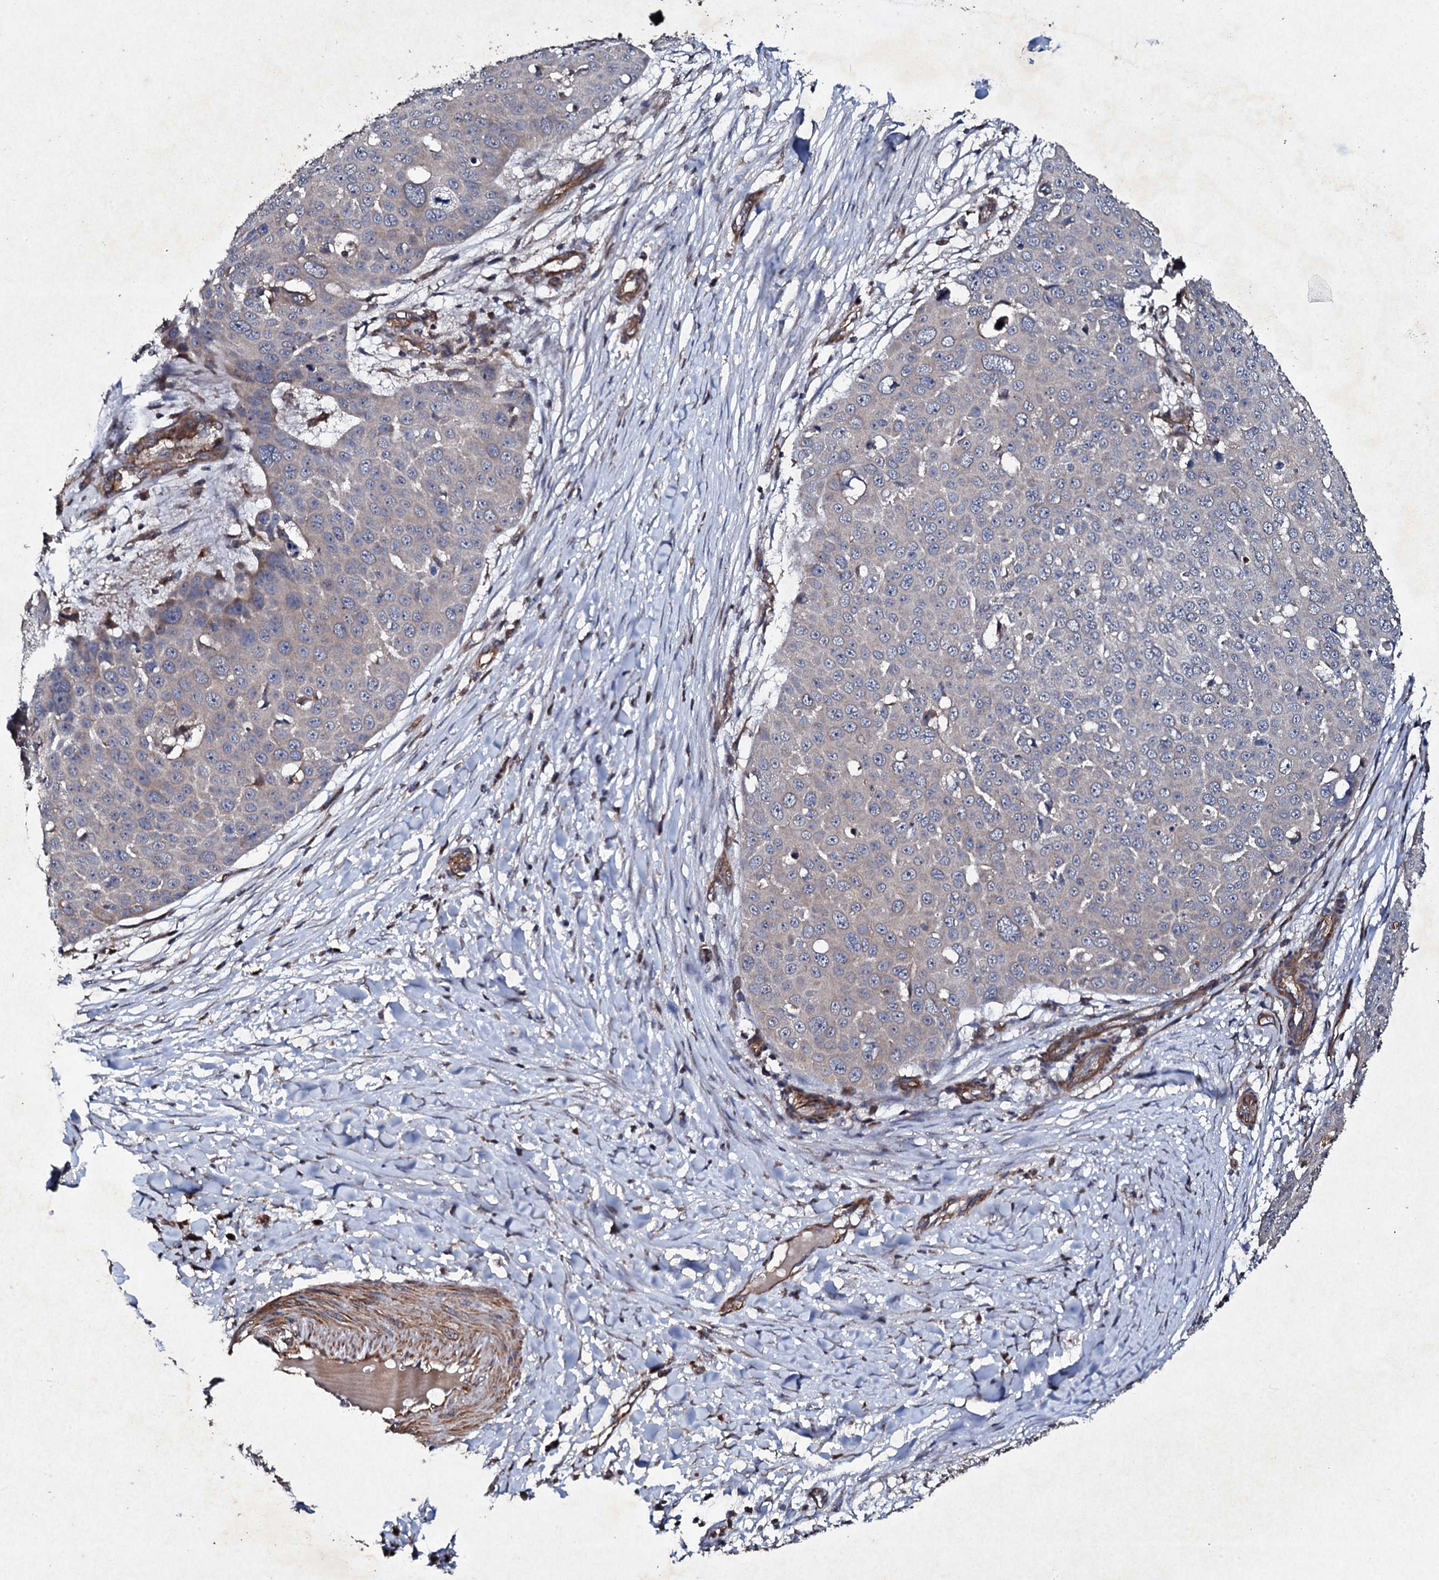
{"staining": {"intensity": "weak", "quantity": "<25%", "location": "cytoplasmic/membranous"}, "tissue": "skin cancer", "cell_type": "Tumor cells", "image_type": "cancer", "snomed": [{"axis": "morphology", "description": "Squamous cell carcinoma, NOS"}, {"axis": "topography", "description": "Skin"}], "caption": "Squamous cell carcinoma (skin) was stained to show a protein in brown. There is no significant expression in tumor cells.", "gene": "MOCOS", "patient": {"sex": "male", "age": 71}}